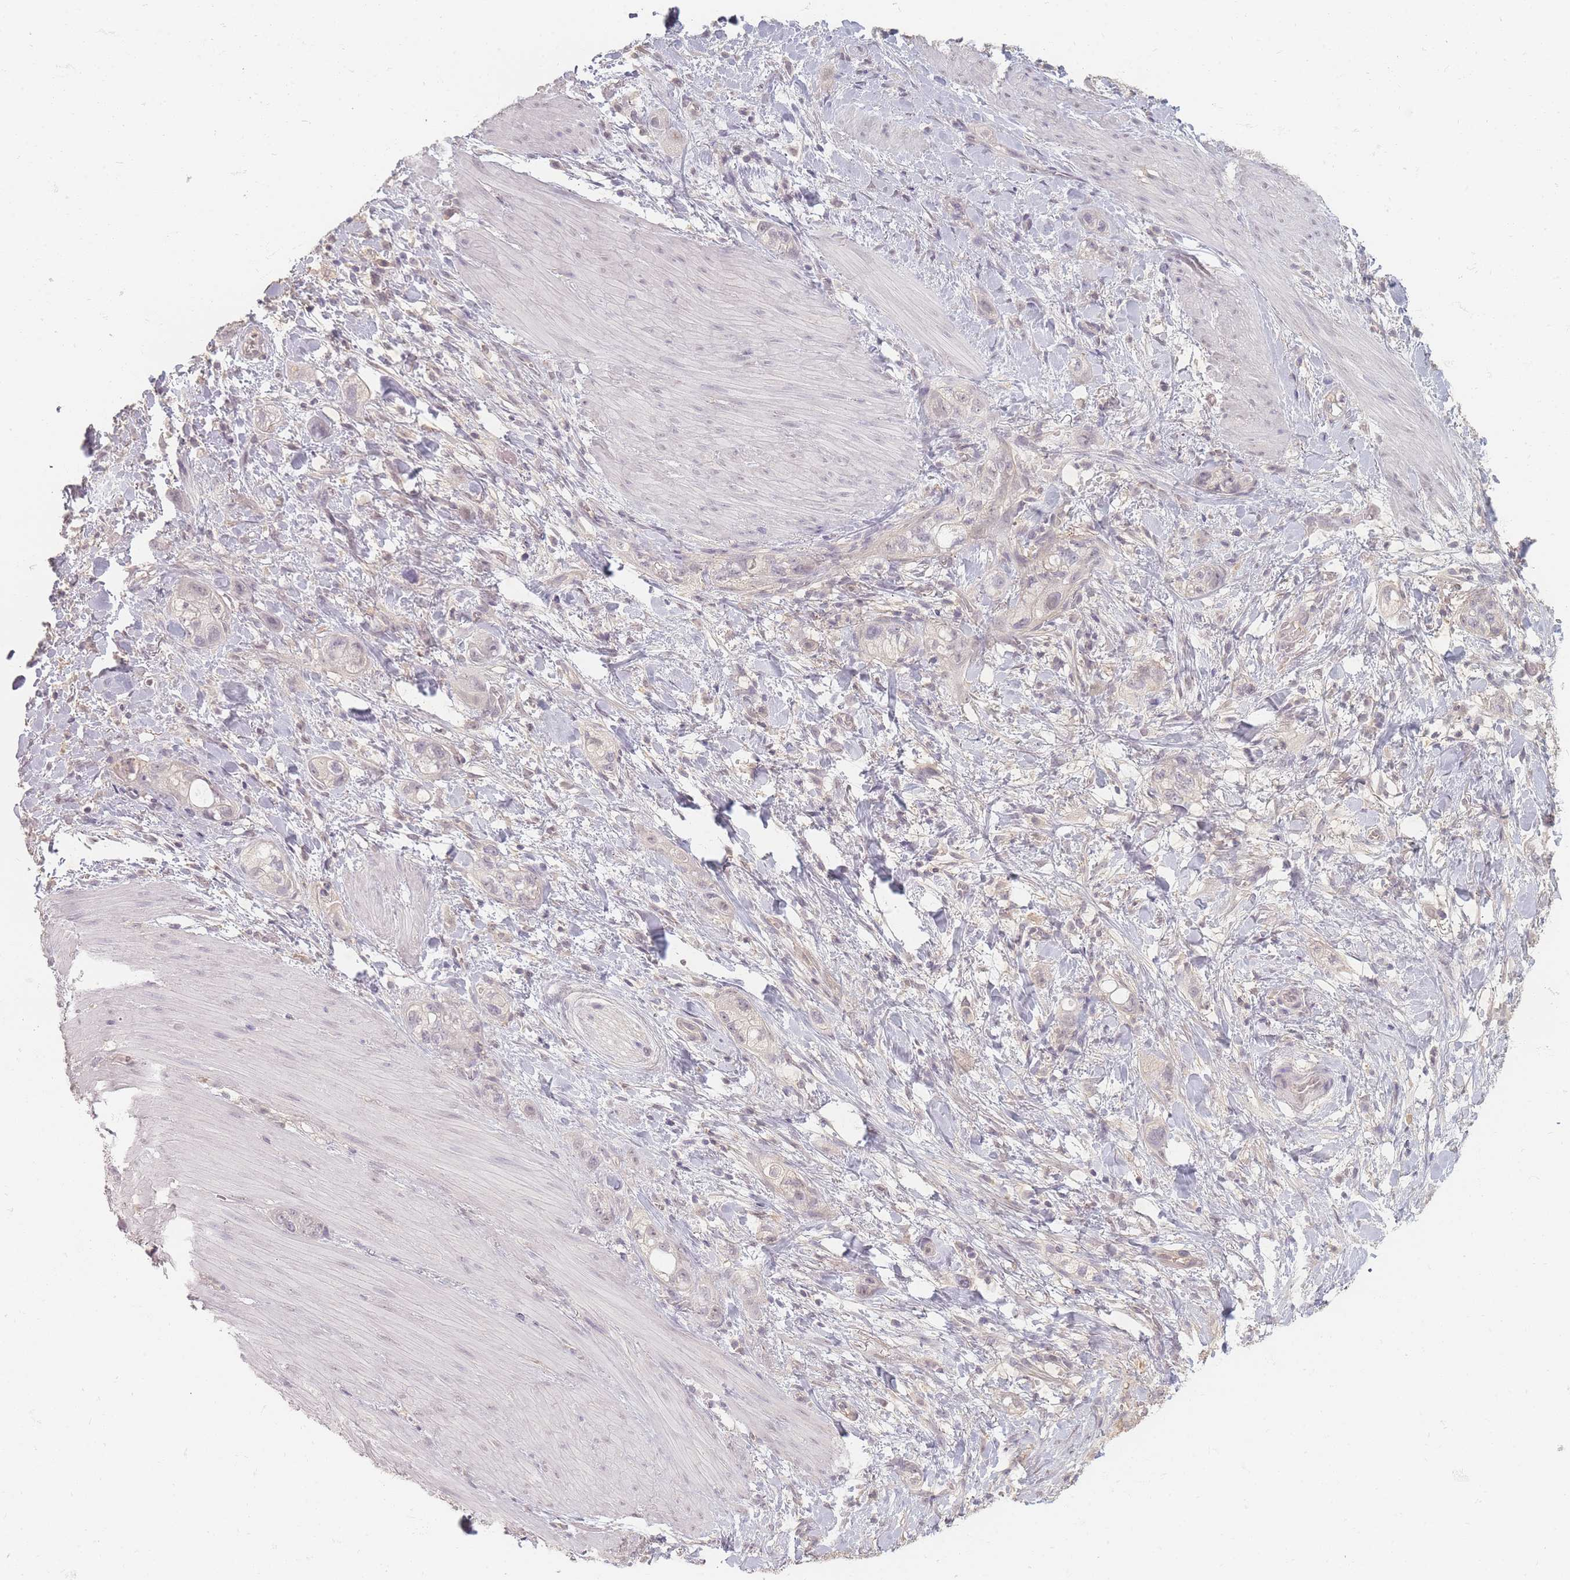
{"staining": {"intensity": "negative", "quantity": "none", "location": "none"}, "tissue": "stomach cancer", "cell_type": "Tumor cells", "image_type": "cancer", "snomed": [{"axis": "morphology", "description": "Adenocarcinoma, NOS"}, {"axis": "topography", "description": "Stomach"}, {"axis": "topography", "description": "Stomach, lower"}], "caption": "Immunohistochemical staining of human stomach cancer exhibits no significant staining in tumor cells.", "gene": "RFTN1", "patient": {"sex": "female", "age": 48}}